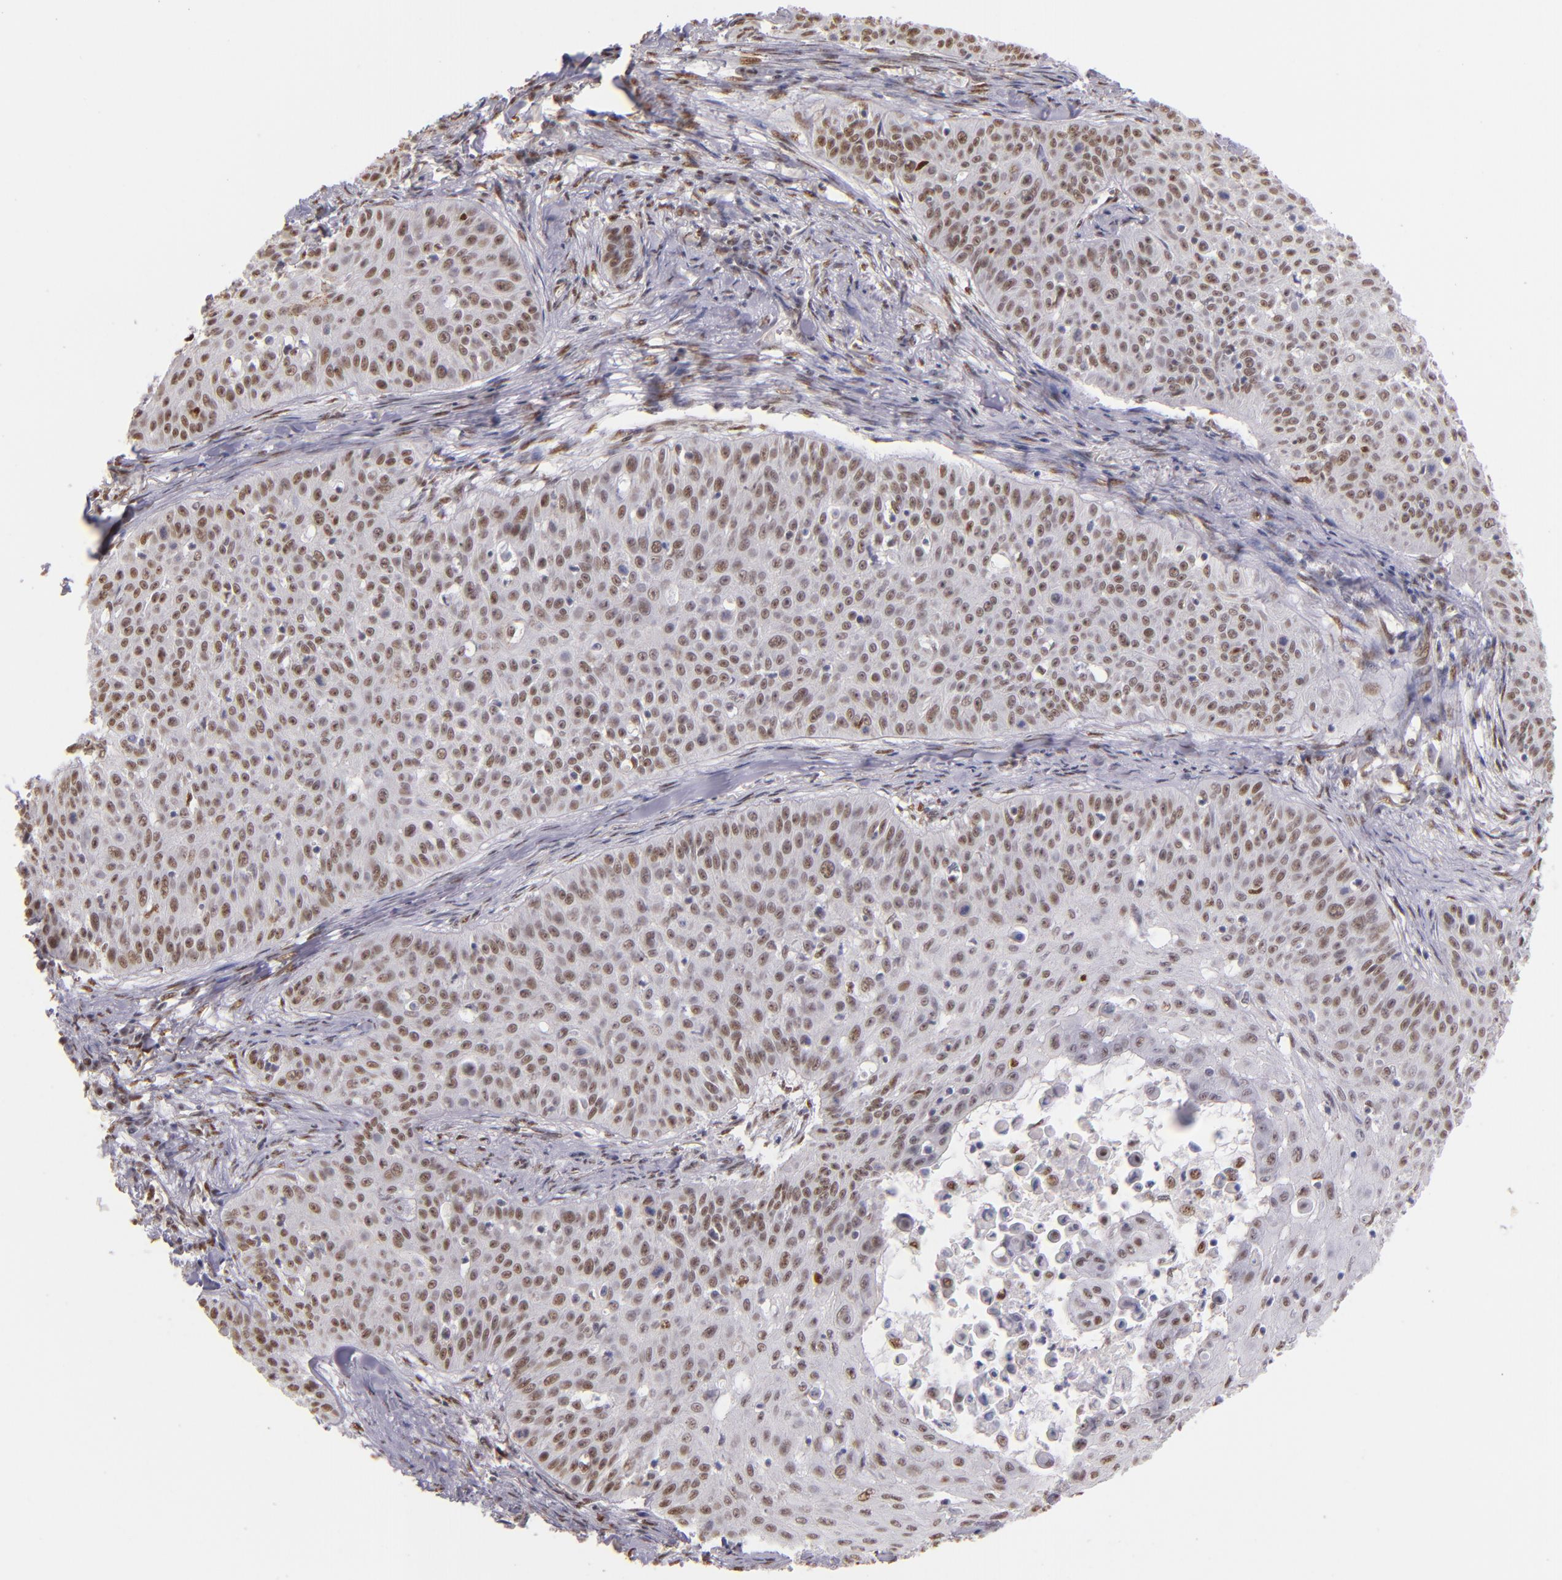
{"staining": {"intensity": "moderate", "quantity": ">75%", "location": "nuclear"}, "tissue": "skin cancer", "cell_type": "Tumor cells", "image_type": "cancer", "snomed": [{"axis": "morphology", "description": "Squamous cell carcinoma, NOS"}, {"axis": "topography", "description": "Skin"}], "caption": "Immunohistochemical staining of human skin cancer demonstrates medium levels of moderate nuclear protein positivity in about >75% of tumor cells.", "gene": "NCOR2", "patient": {"sex": "male", "age": 82}}